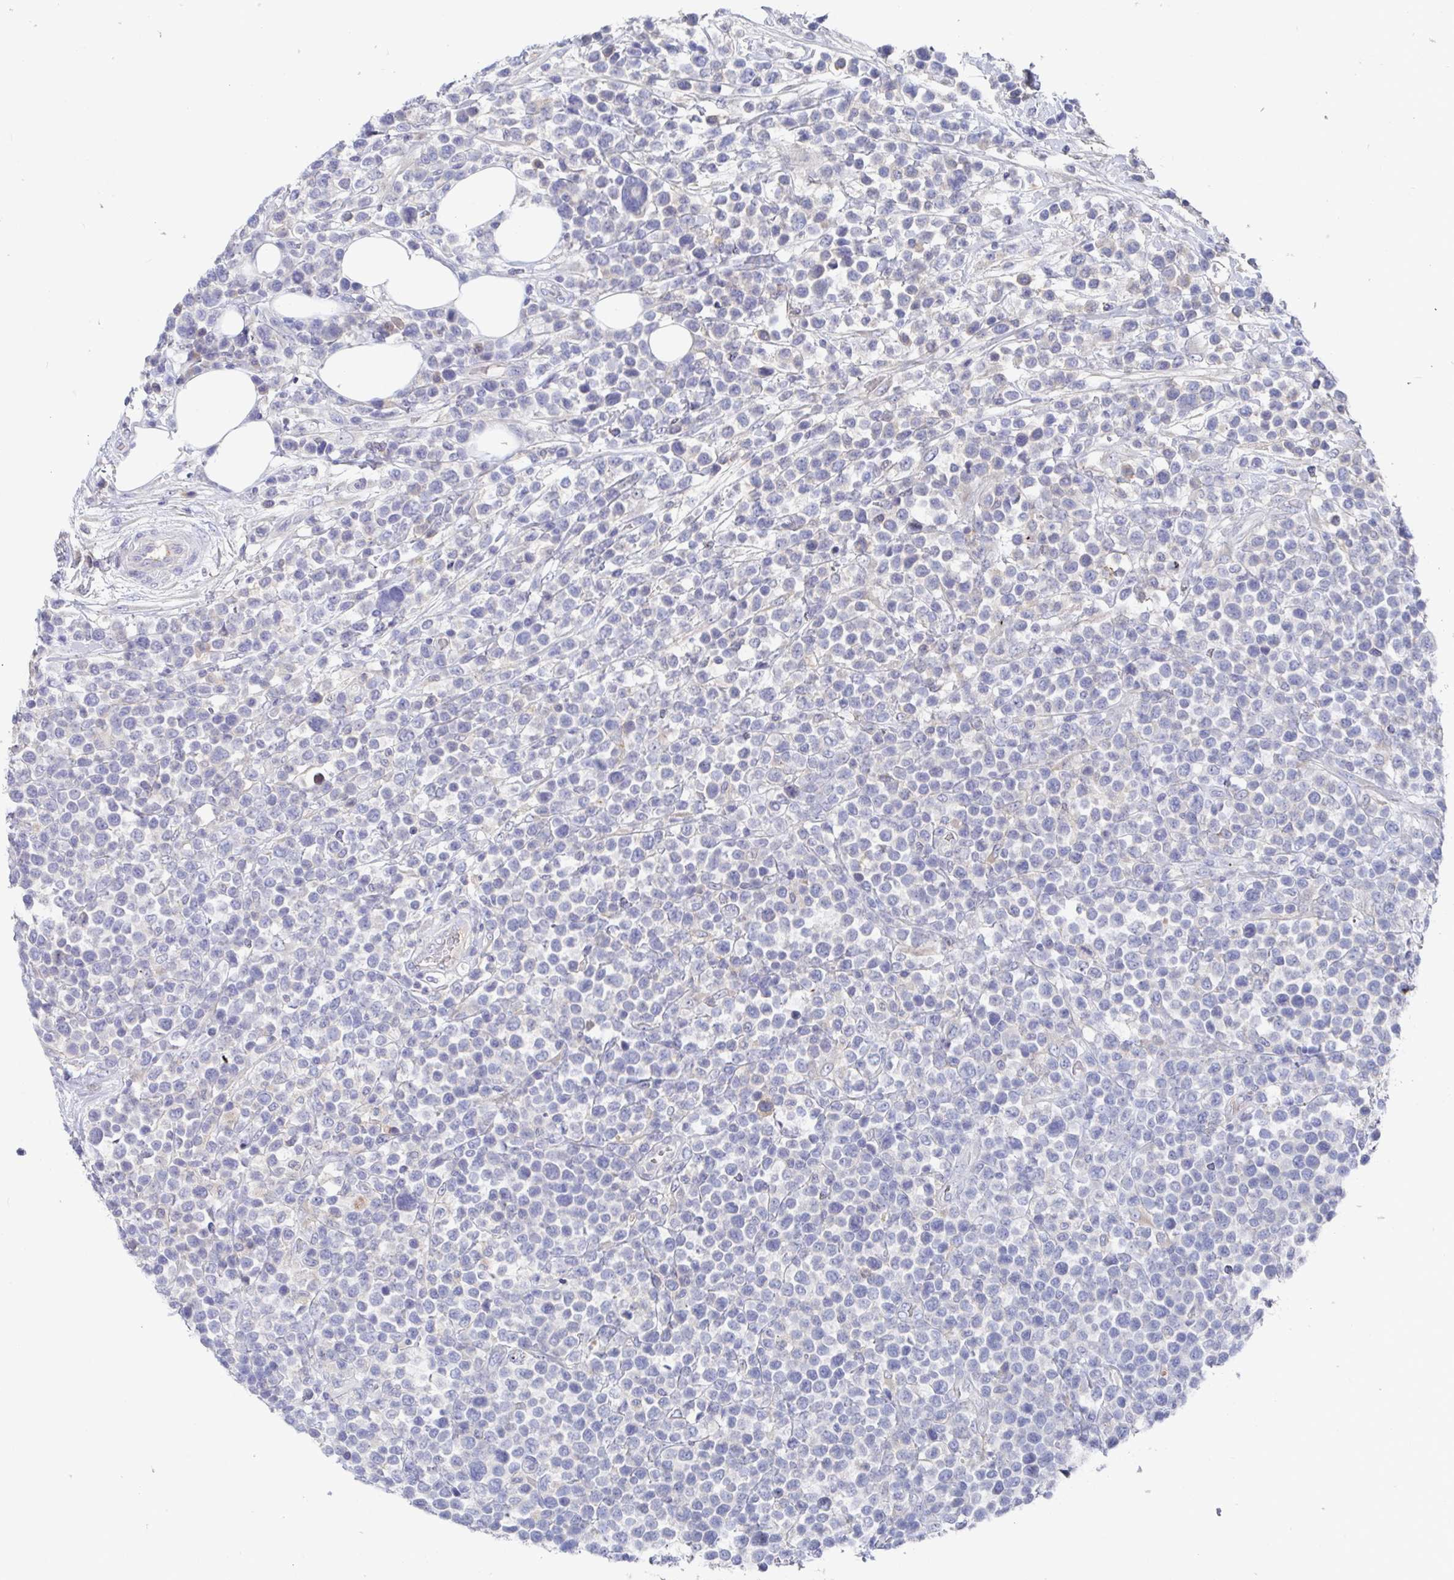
{"staining": {"intensity": "negative", "quantity": "none", "location": "none"}, "tissue": "lymphoma", "cell_type": "Tumor cells", "image_type": "cancer", "snomed": [{"axis": "morphology", "description": "Malignant lymphoma, non-Hodgkin's type, Low grade"}, {"axis": "topography", "description": "Lymph node"}], "caption": "IHC image of neoplastic tissue: human lymphoma stained with DAB (3,3'-diaminobenzidine) shows no significant protein expression in tumor cells.", "gene": "GPR148", "patient": {"sex": "male", "age": 60}}